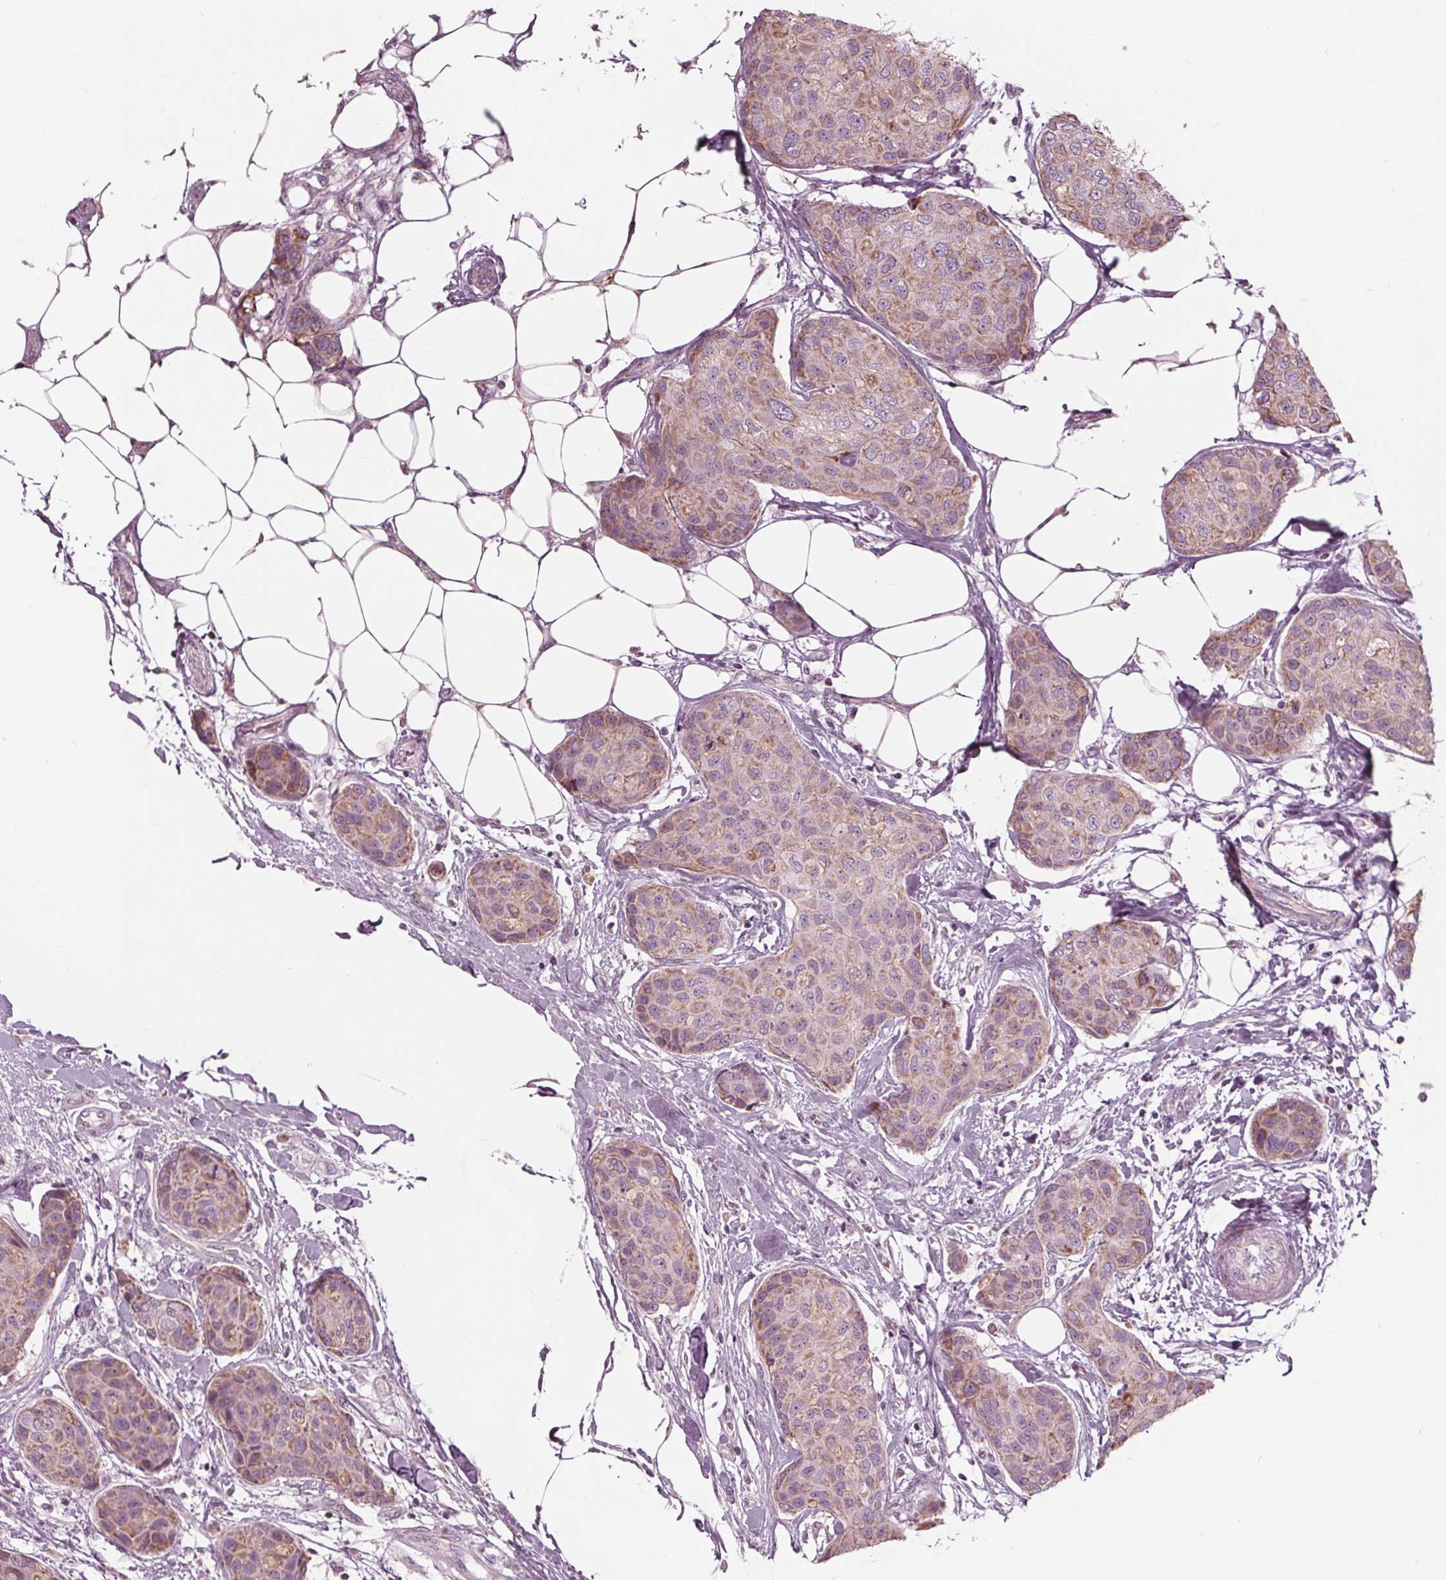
{"staining": {"intensity": "weak", "quantity": ">75%", "location": "cytoplasmic/membranous"}, "tissue": "breast cancer", "cell_type": "Tumor cells", "image_type": "cancer", "snomed": [{"axis": "morphology", "description": "Duct carcinoma"}, {"axis": "topography", "description": "Breast"}], "caption": "Weak cytoplasmic/membranous staining for a protein is present in approximately >75% of tumor cells of breast intraductal carcinoma using immunohistochemistry.", "gene": "CLN6", "patient": {"sex": "female", "age": 80}}